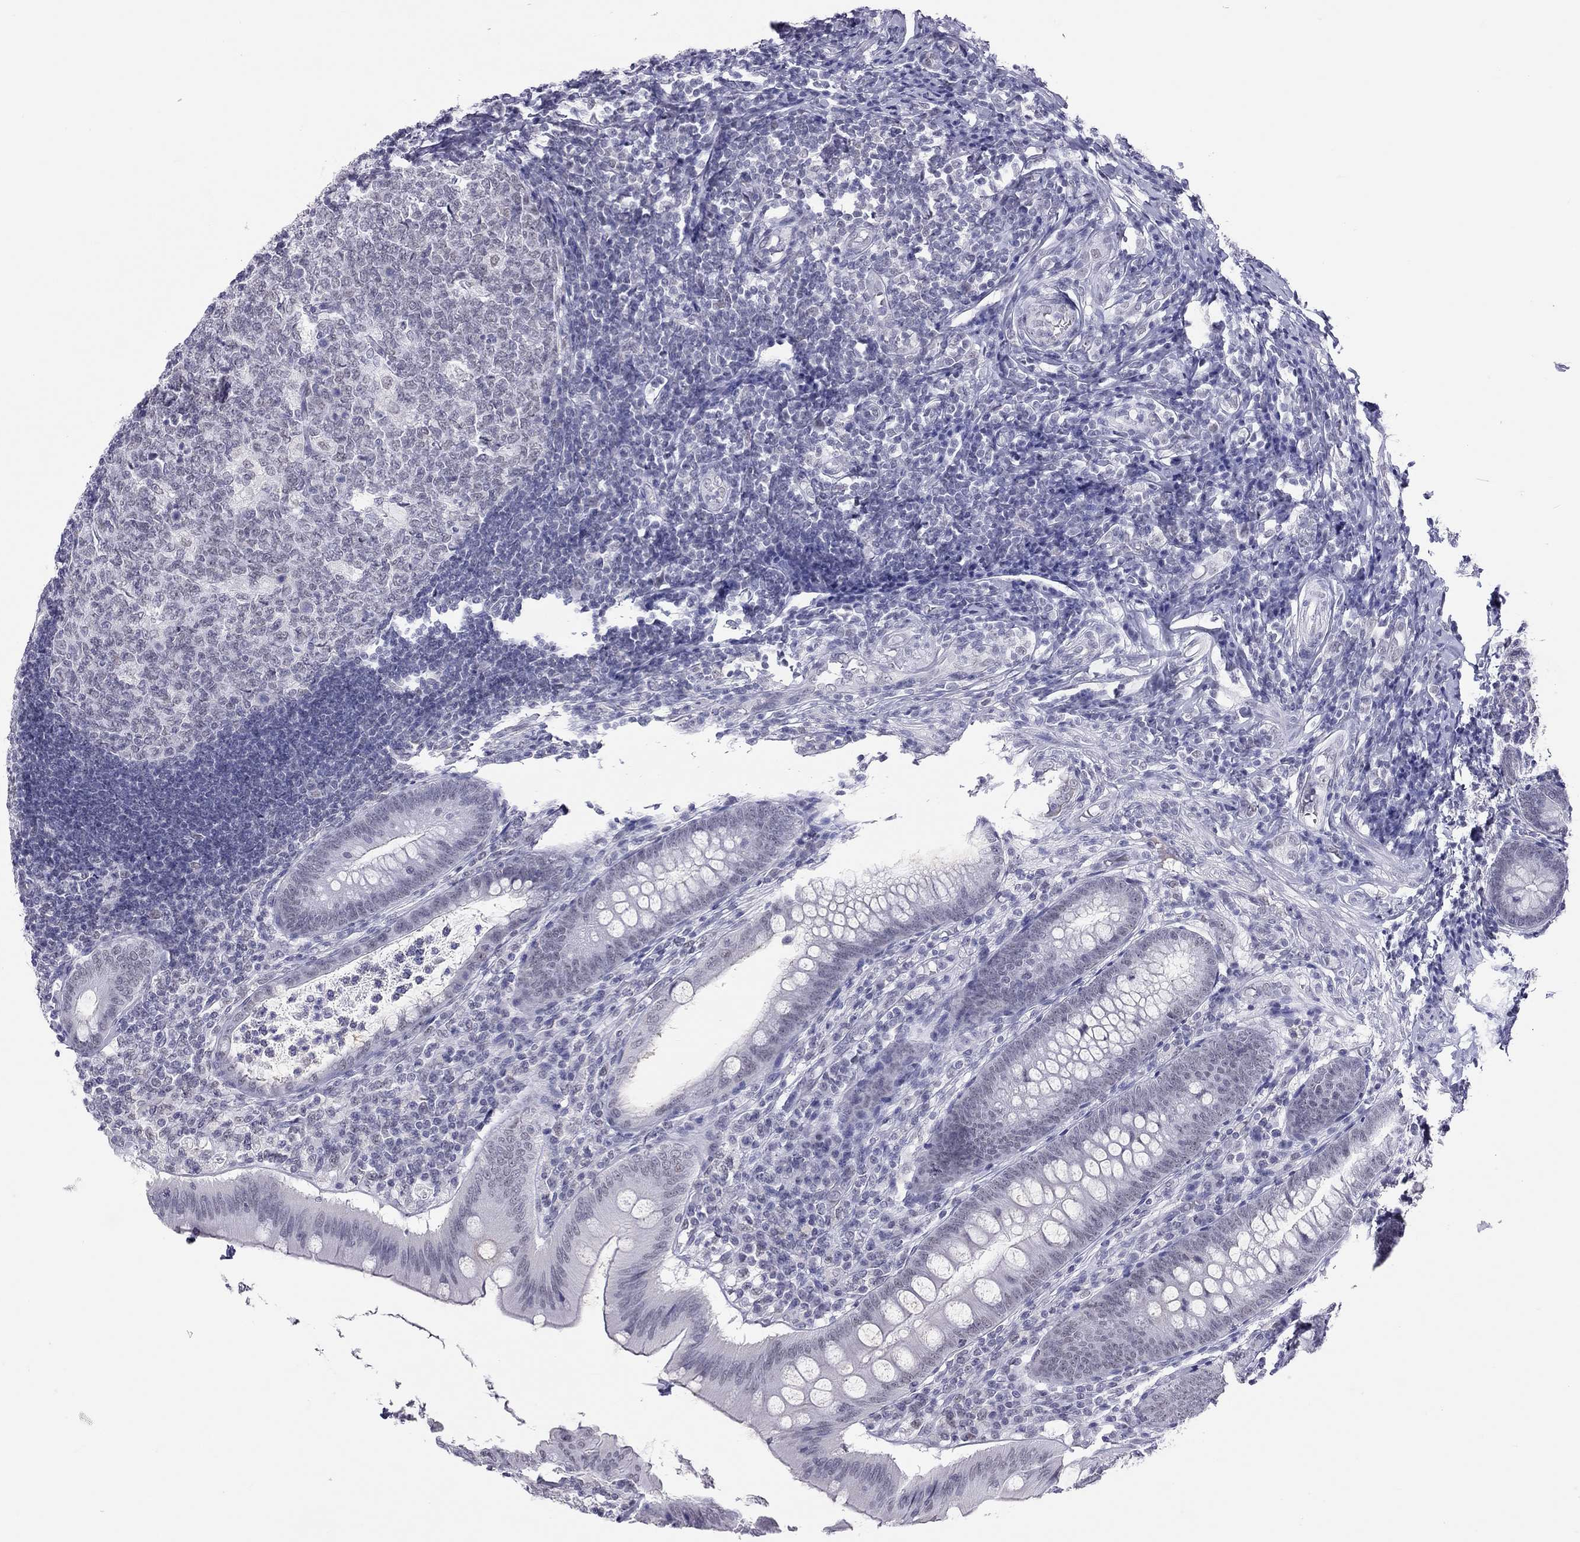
{"staining": {"intensity": "negative", "quantity": "none", "location": "none"}, "tissue": "appendix", "cell_type": "Glandular cells", "image_type": "normal", "snomed": [{"axis": "morphology", "description": "Normal tissue, NOS"}, {"axis": "morphology", "description": "Inflammation, NOS"}, {"axis": "topography", "description": "Appendix"}], "caption": "The immunohistochemistry histopathology image has no significant expression in glandular cells of appendix.", "gene": "JHY", "patient": {"sex": "male", "age": 16}}